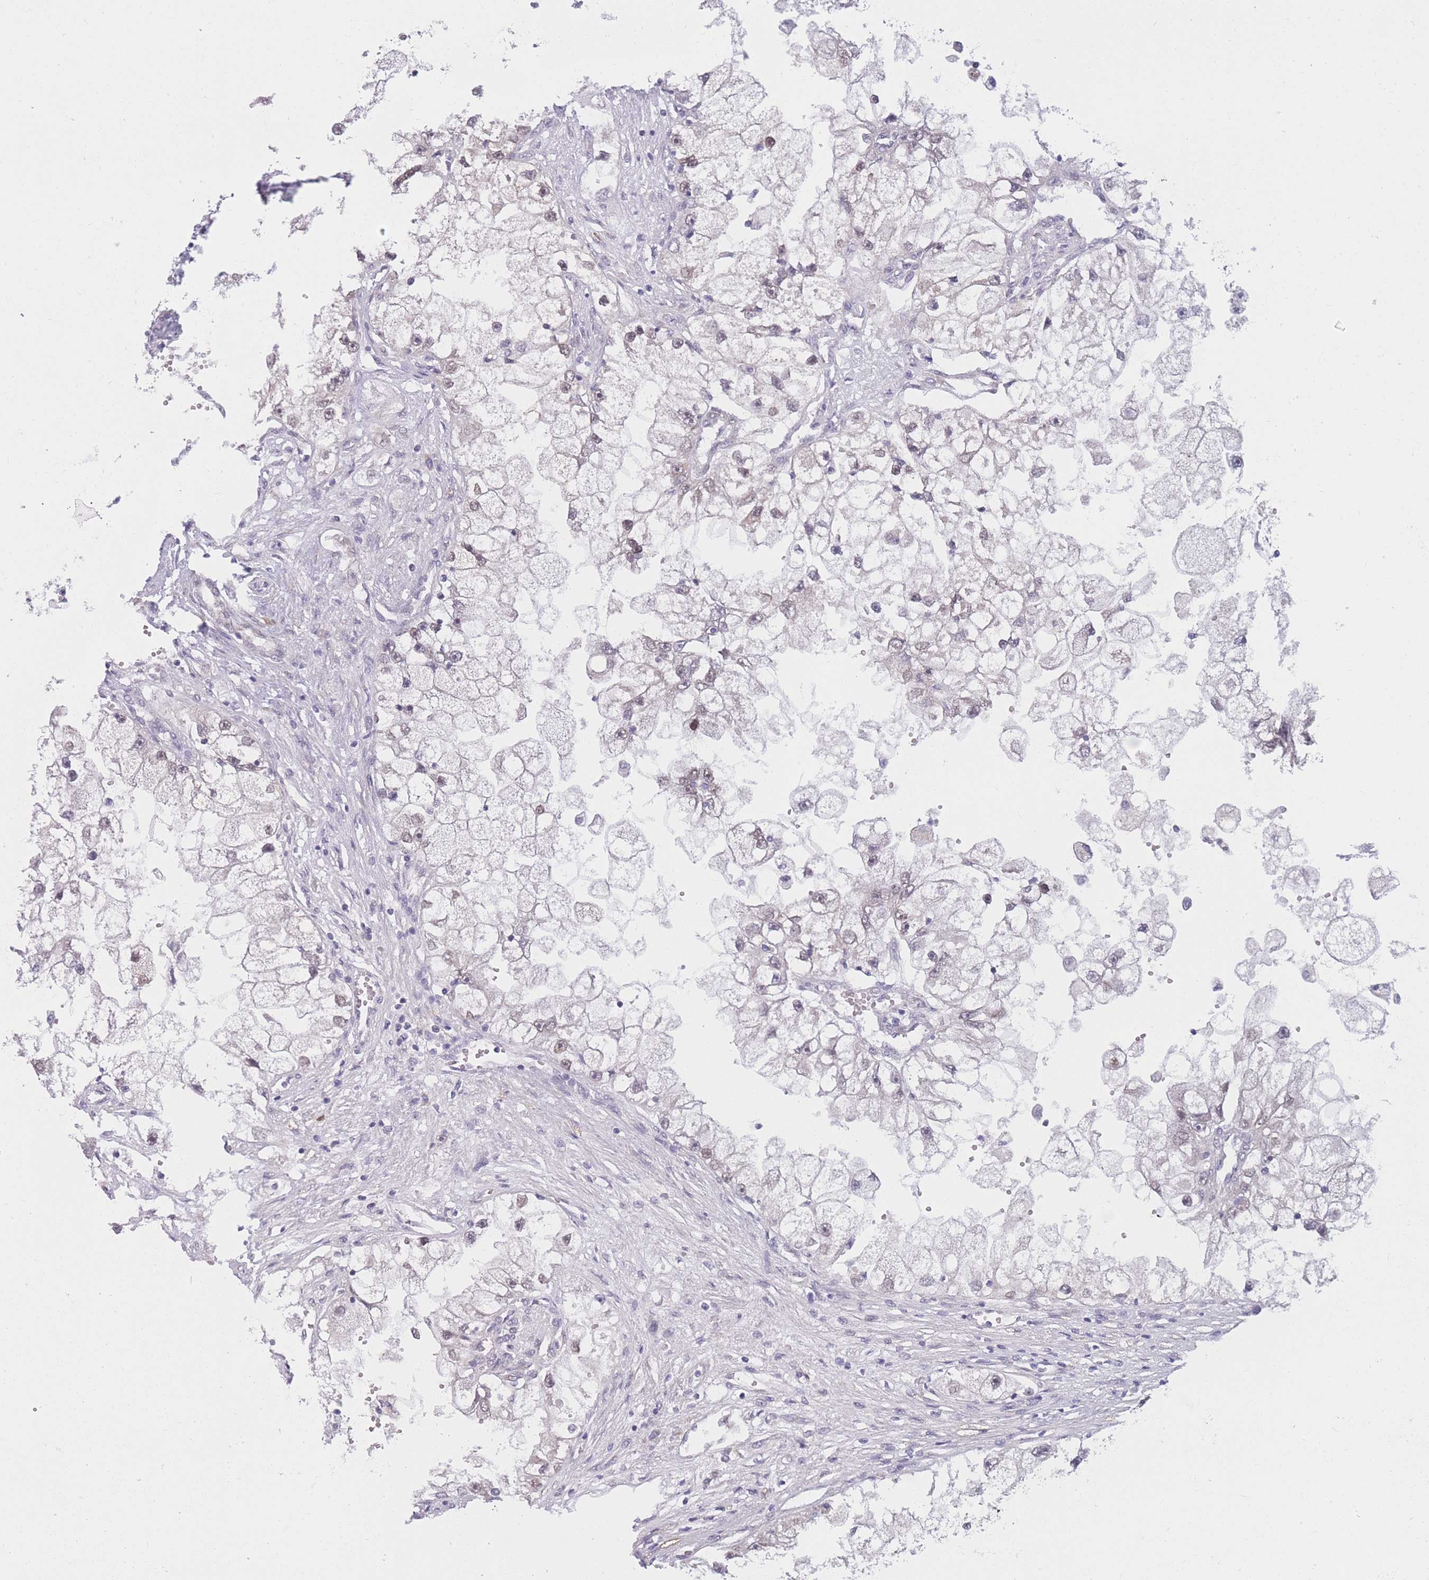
{"staining": {"intensity": "negative", "quantity": "none", "location": "none"}, "tissue": "renal cancer", "cell_type": "Tumor cells", "image_type": "cancer", "snomed": [{"axis": "morphology", "description": "Adenocarcinoma, NOS"}, {"axis": "topography", "description": "Kidney"}], "caption": "Immunohistochemistry (IHC) of renal cancer (adenocarcinoma) exhibits no staining in tumor cells.", "gene": "COL27A1", "patient": {"sex": "male", "age": 63}}